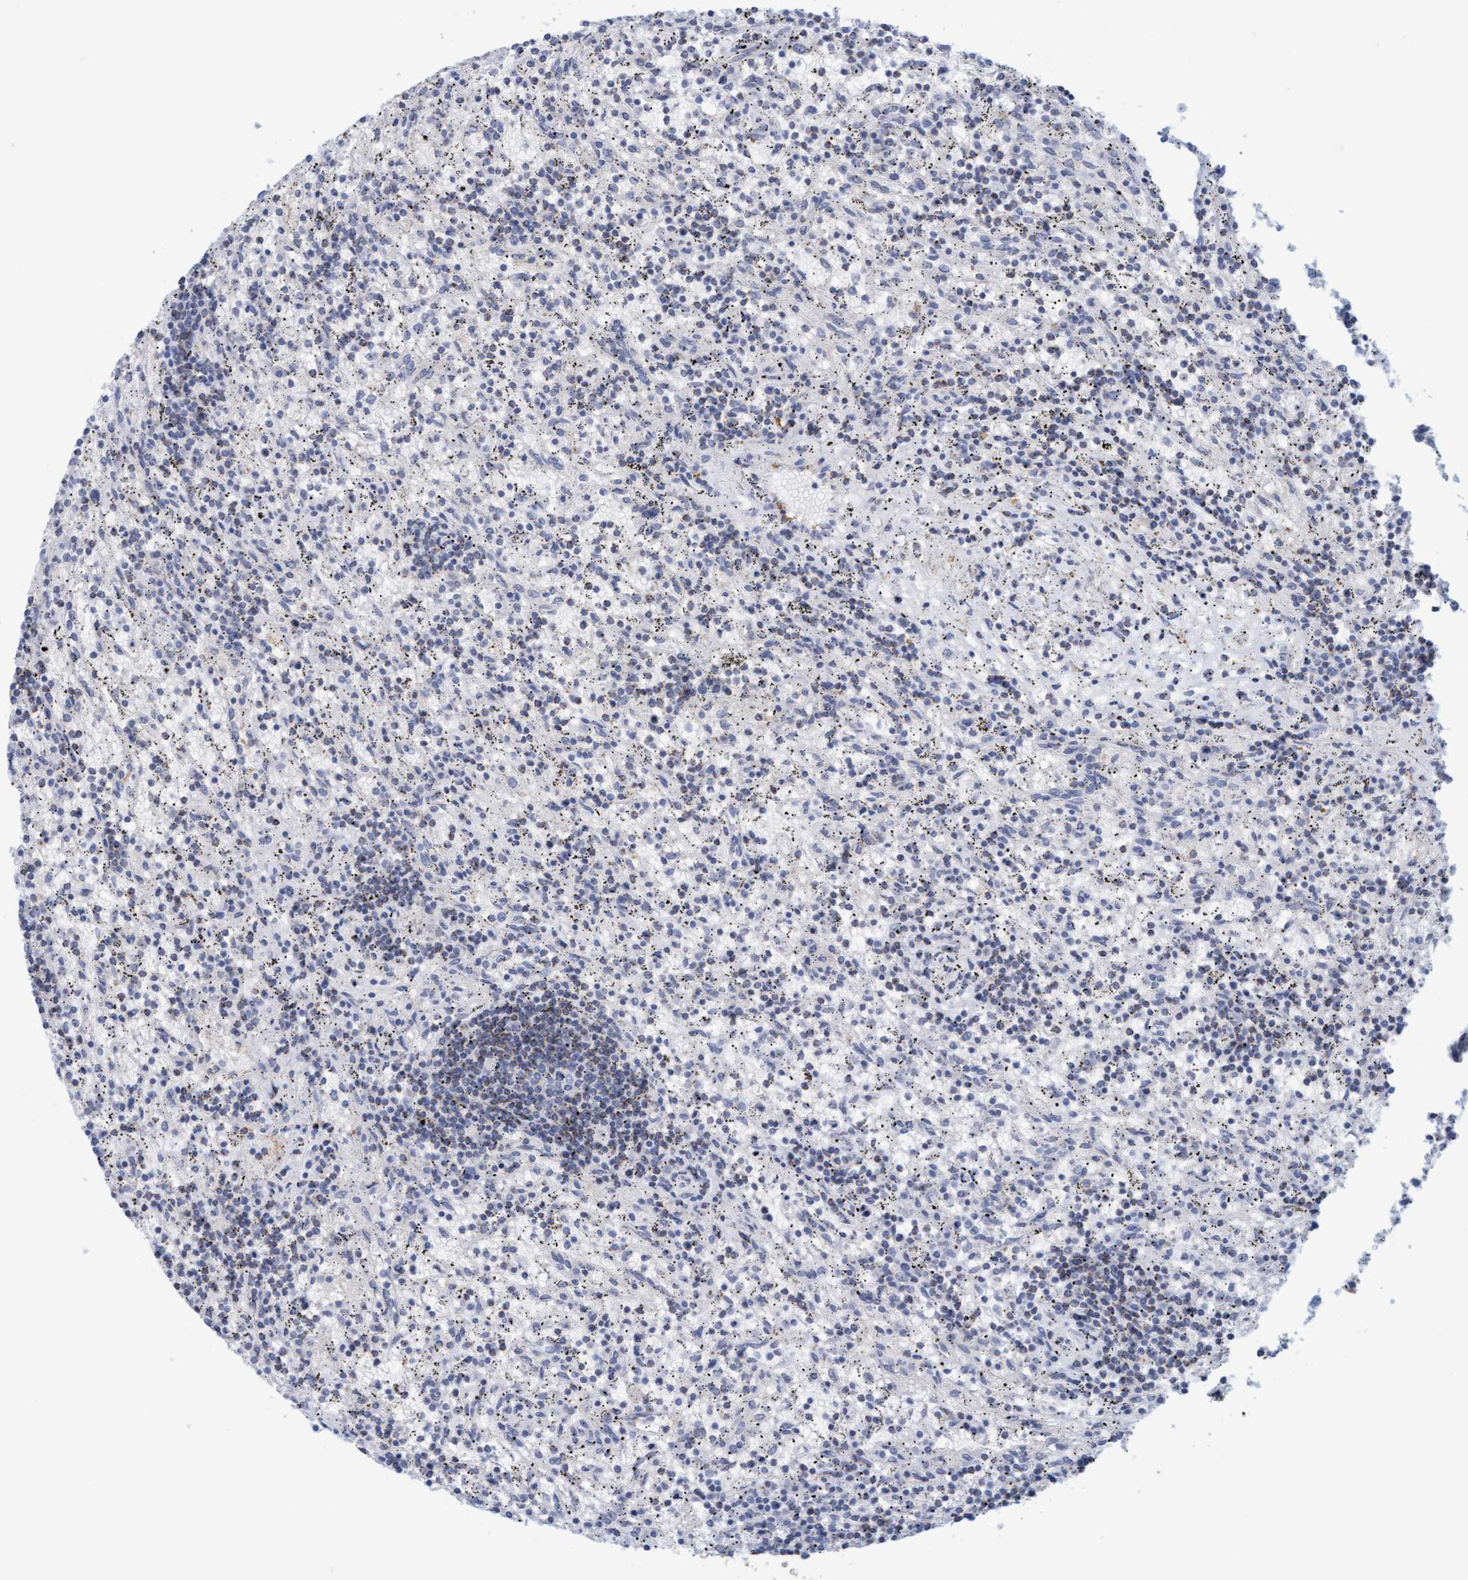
{"staining": {"intensity": "negative", "quantity": "none", "location": "none"}, "tissue": "lymphoma", "cell_type": "Tumor cells", "image_type": "cancer", "snomed": [{"axis": "morphology", "description": "Malignant lymphoma, non-Hodgkin's type, Low grade"}, {"axis": "topography", "description": "Spleen"}], "caption": "Immunohistochemistry (IHC) of malignant lymphoma, non-Hodgkin's type (low-grade) exhibits no staining in tumor cells.", "gene": "KLHL11", "patient": {"sex": "male", "age": 76}}